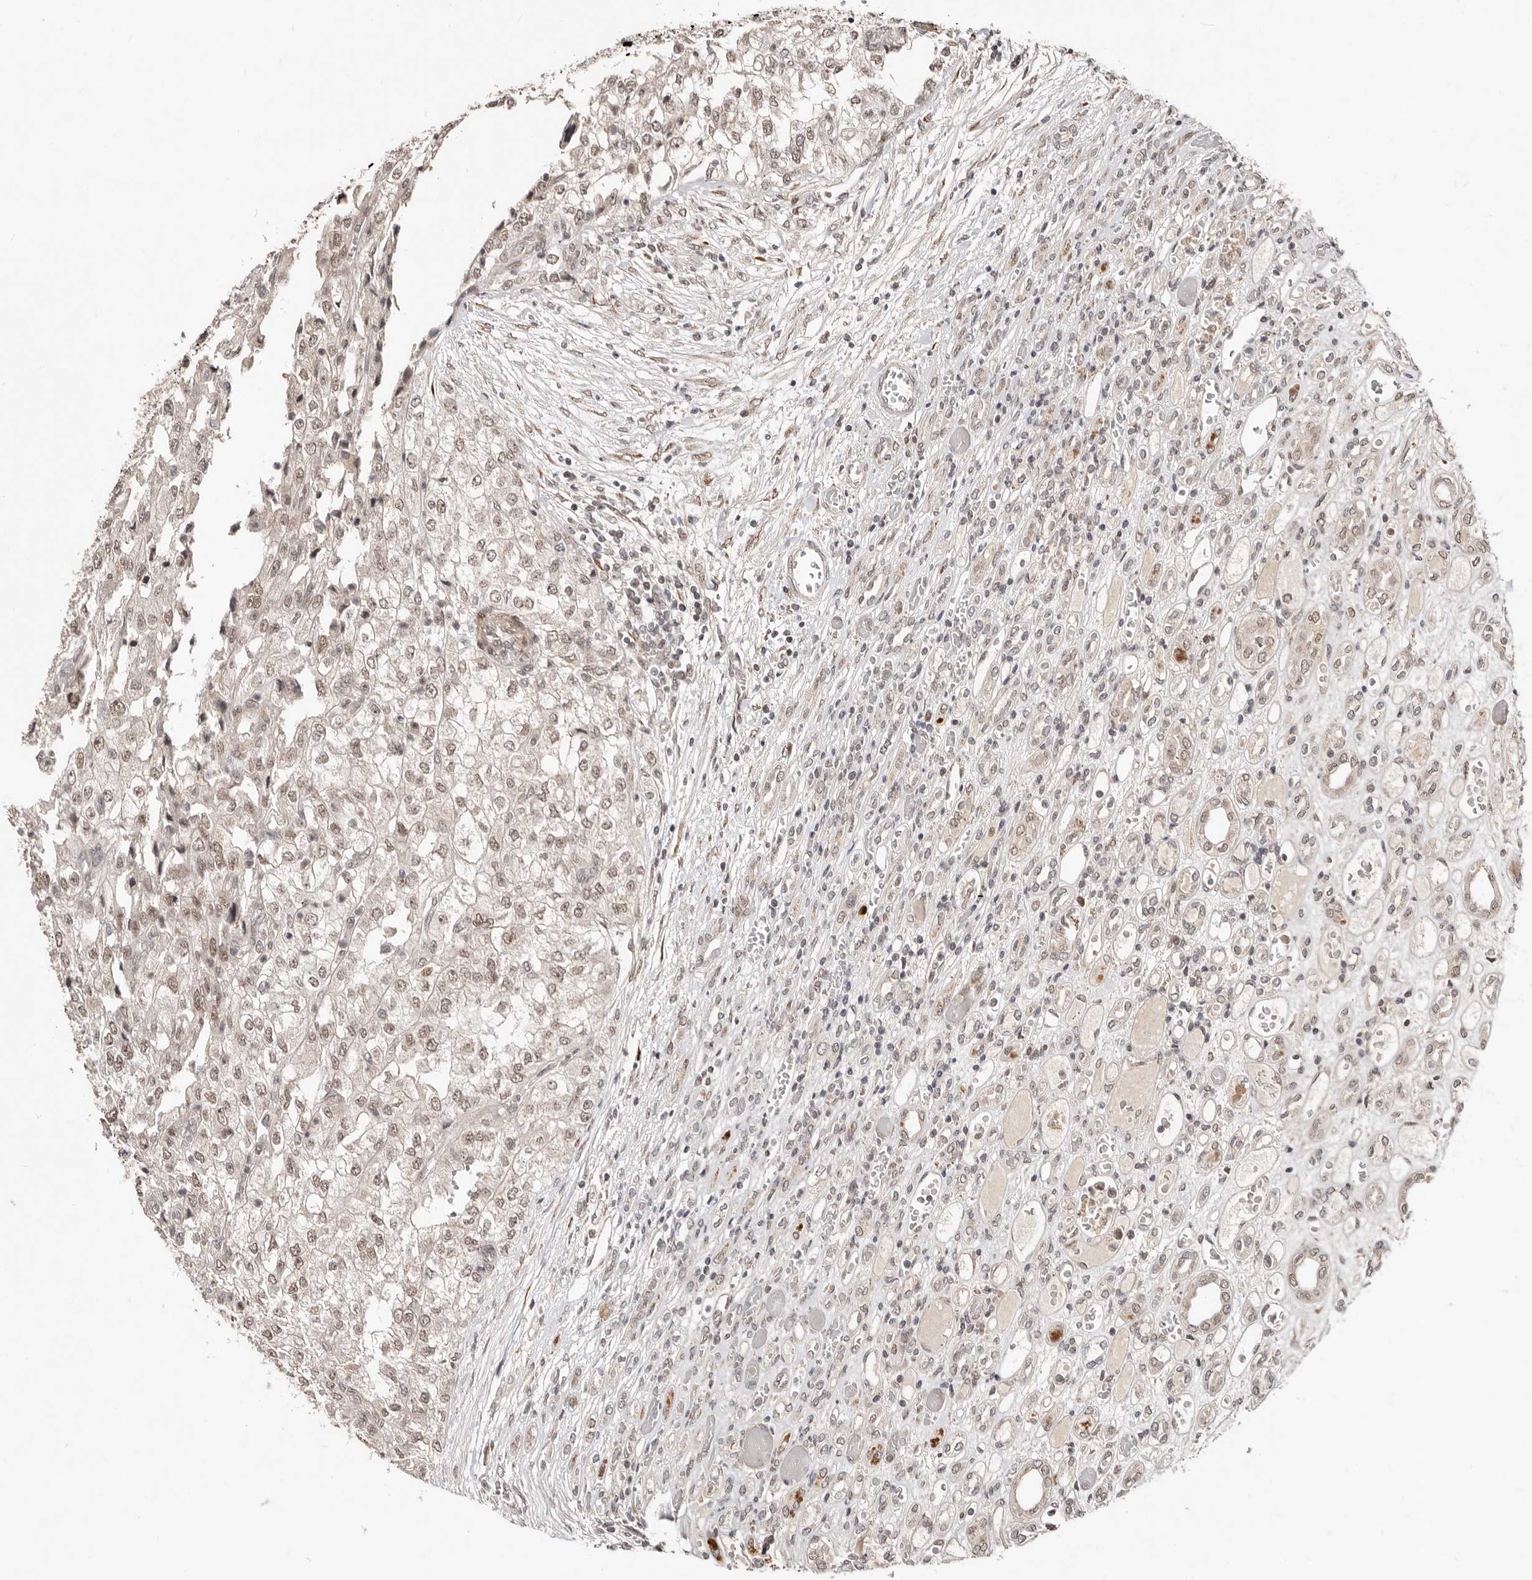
{"staining": {"intensity": "weak", "quantity": ">75%", "location": "nuclear"}, "tissue": "renal cancer", "cell_type": "Tumor cells", "image_type": "cancer", "snomed": [{"axis": "morphology", "description": "Adenocarcinoma, NOS"}, {"axis": "topography", "description": "Kidney"}], "caption": "Immunohistochemistry (DAB (3,3'-diaminobenzidine)) staining of renal adenocarcinoma reveals weak nuclear protein expression in about >75% of tumor cells.", "gene": "SRCAP", "patient": {"sex": "female", "age": 54}}